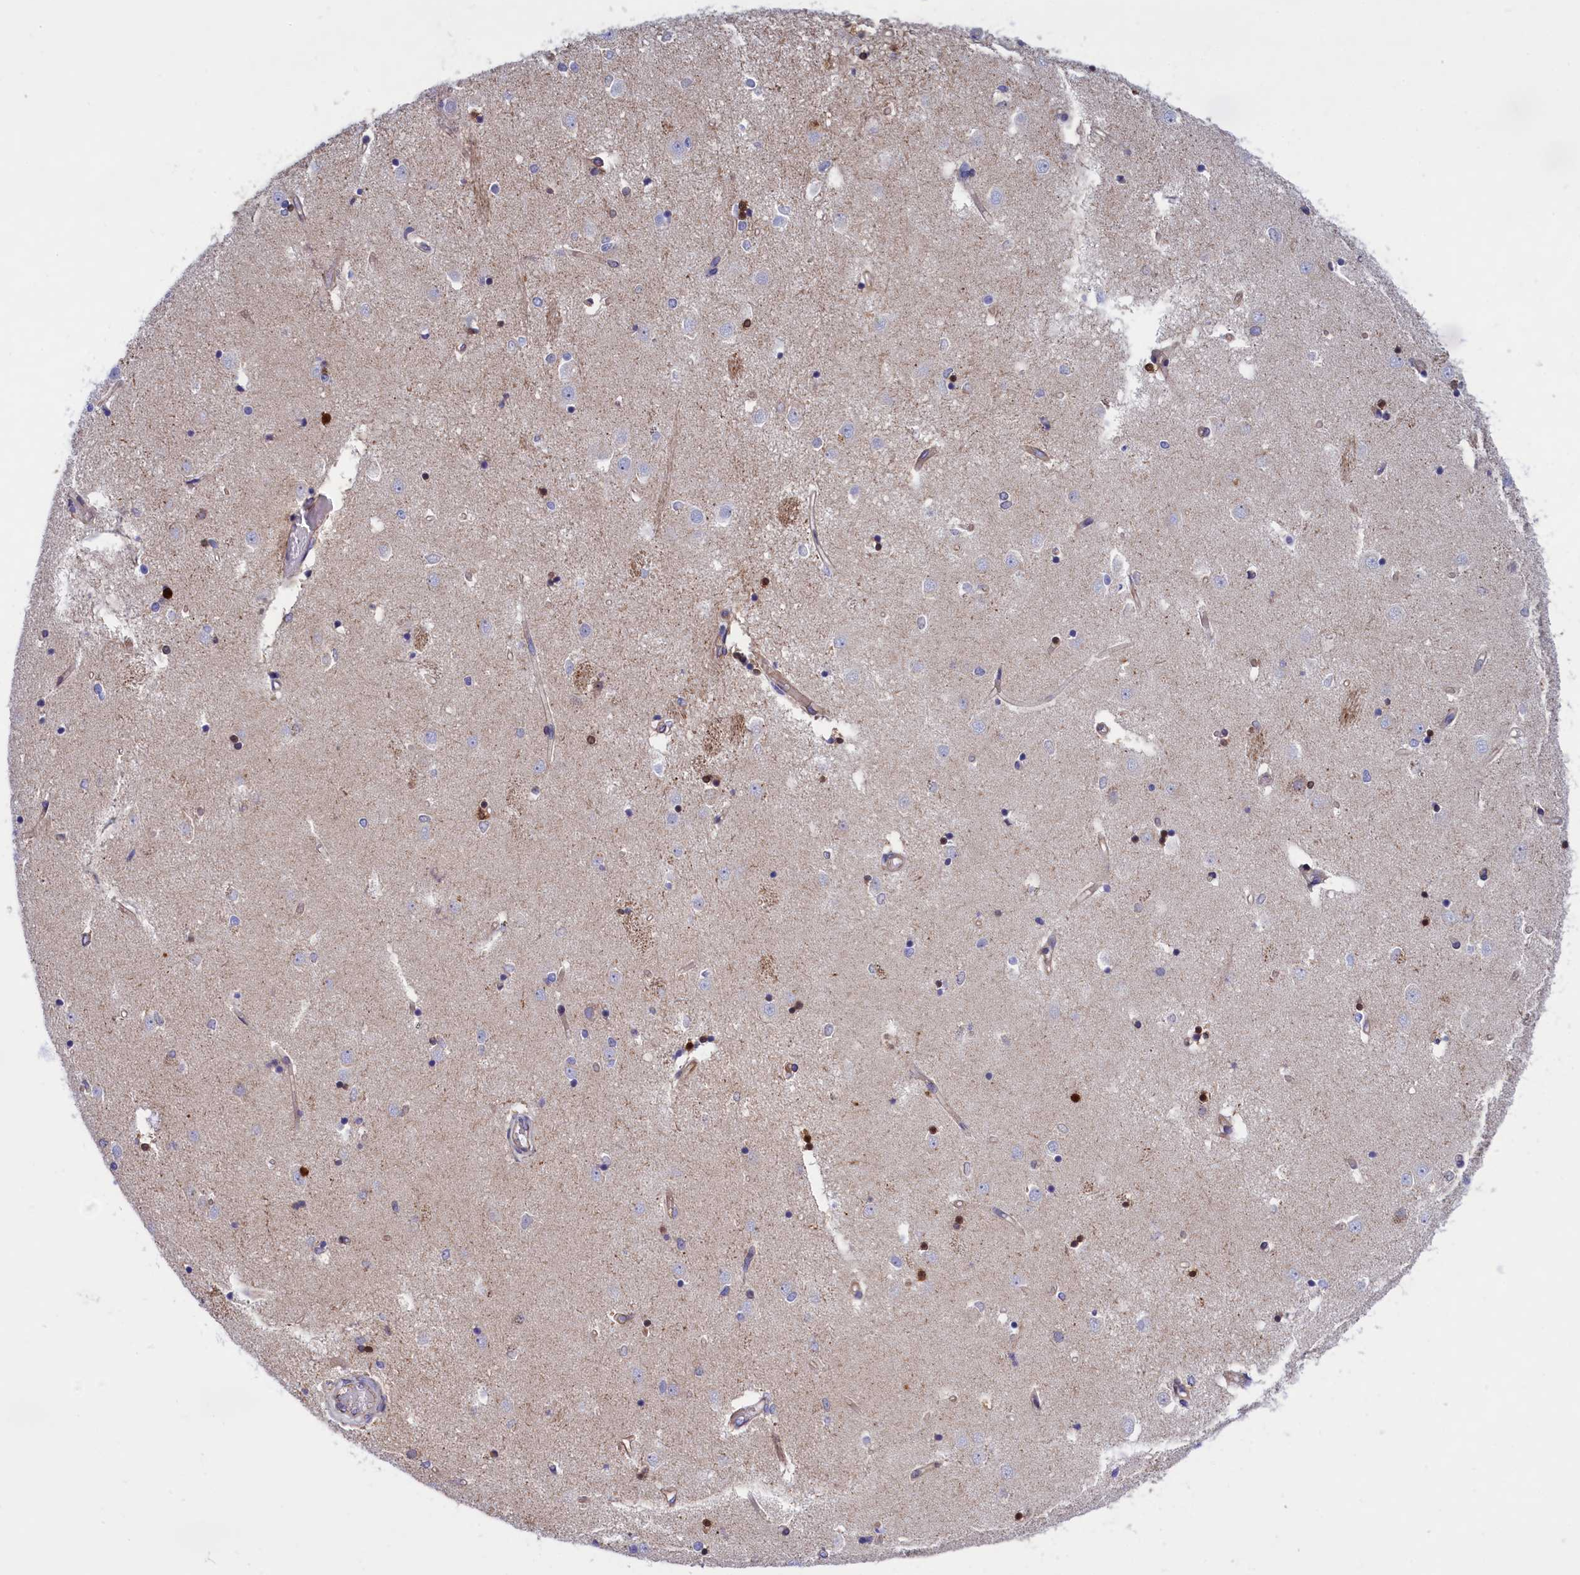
{"staining": {"intensity": "negative", "quantity": "none", "location": "none"}, "tissue": "caudate", "cell_type": "Glial cells", "image_type": "normal", "snomed": [{"axis": "morphology", "description": "Normal tissue, NOS"}, {"axis": "topography", "description": "Lateral ventricle wall"}], "caption": "Normal caudate was stained to show a protein in brown. There is no significant staining in glial cells.", "gene": "ABCC12", "patient": {"sex": "male", "age": 45}}